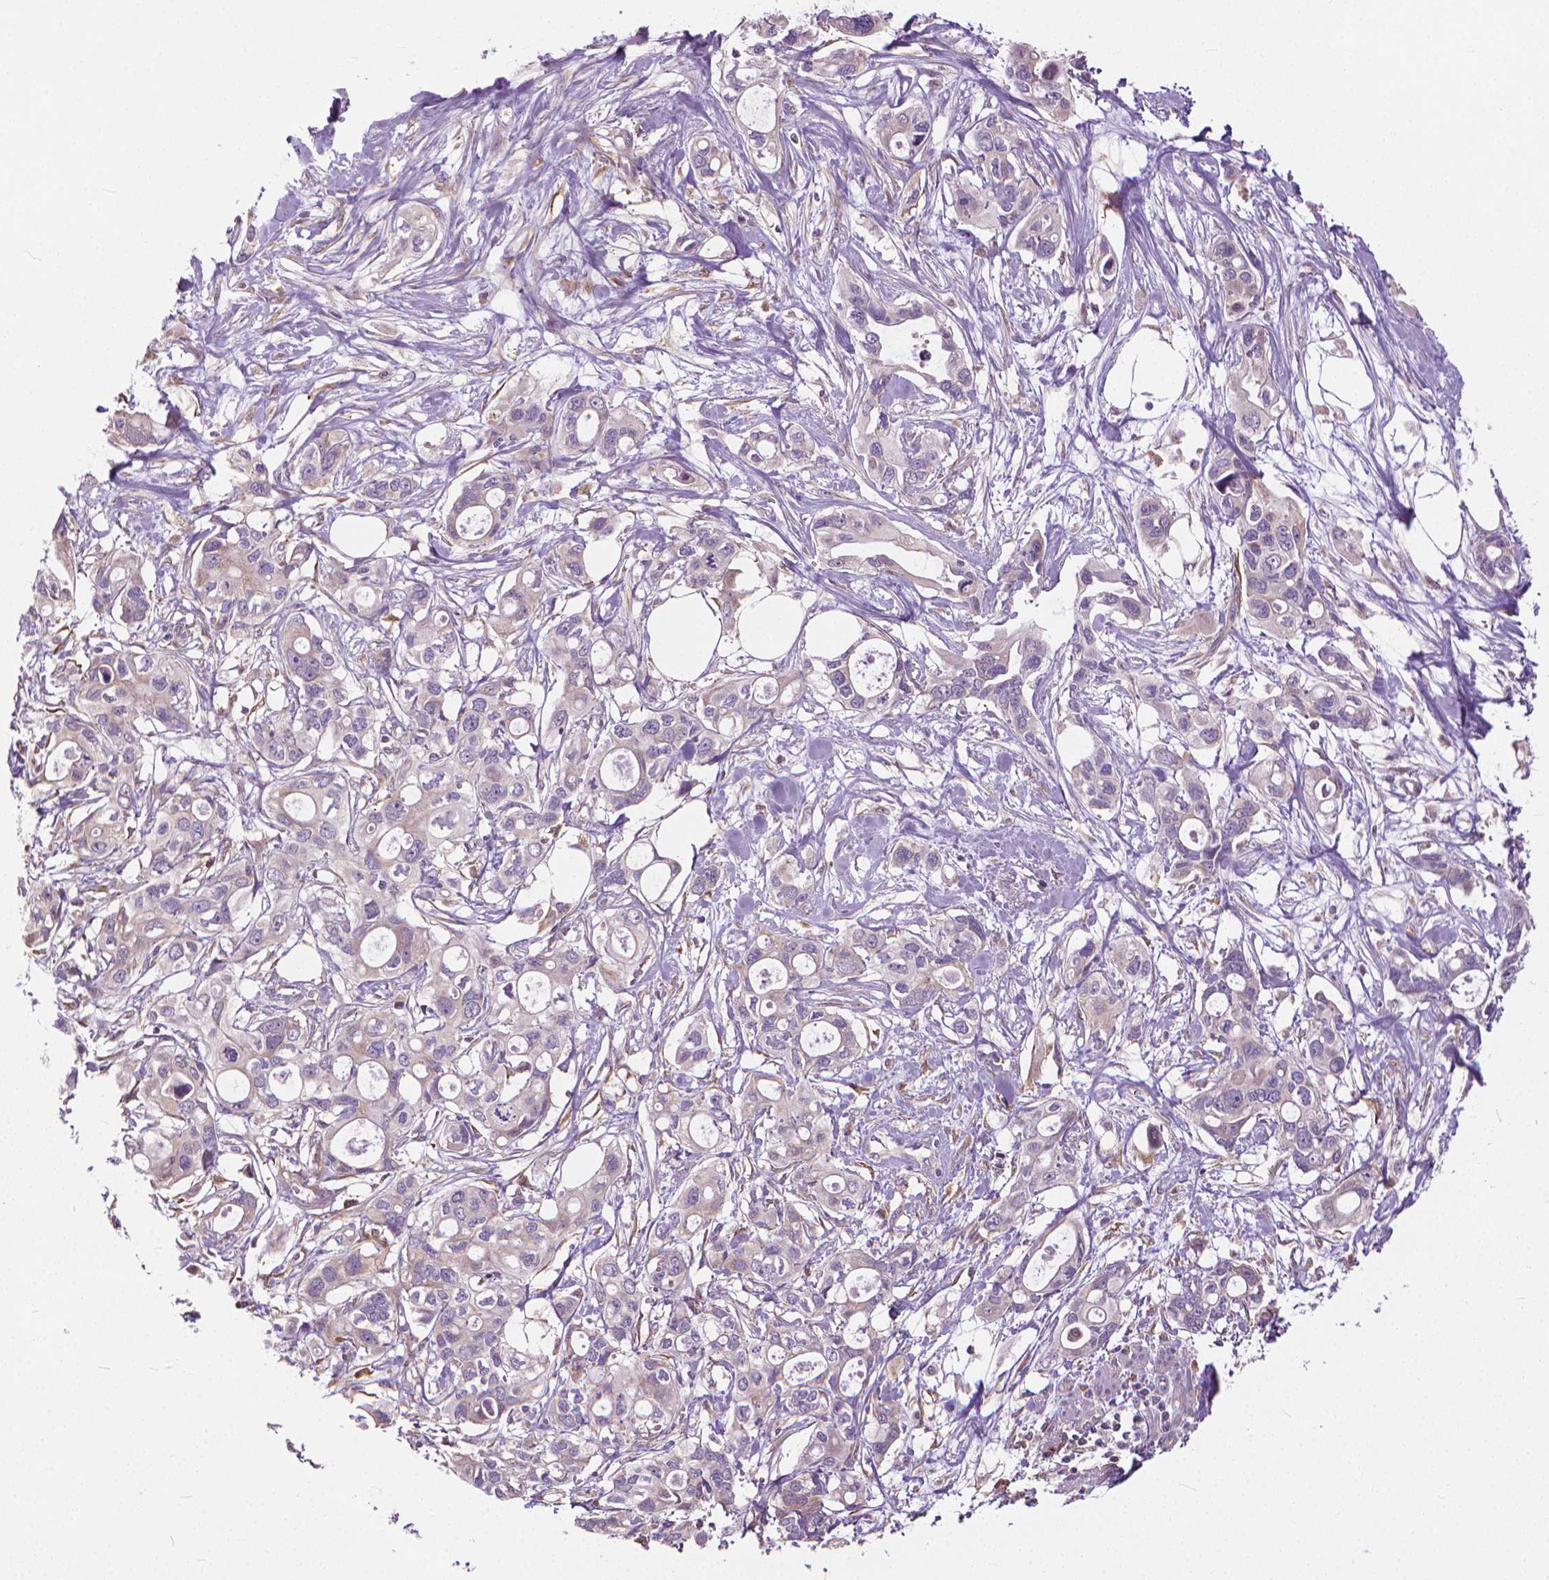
{"staining": {"intensity": "negative", "quantity": "none", "location": "none"}, "tissue": "pancreatic cancer", "cell_type": "Tumor cells", "image_type": "cancer", "snomed": [{"axis": "morphology", "description": "Adenocarcinoma, NOS"}, {"axis": "topography", "description": "Pancreas"}], "caption": "This photomicrograph is of pancreatic cancer (adenocarcinoma) stained with immunohistochemistry to label a protein in brown with the nuclei are counter-stained blue. There is no staining in tumor cells. (Stains: DAB immunohistochemistry (IHC) with hematoxylin counter stain, Microscopy: brightfield microscopy at high magnification).", "gene": "NUDT1", "patient": {"sex": "male", "age": 60}}